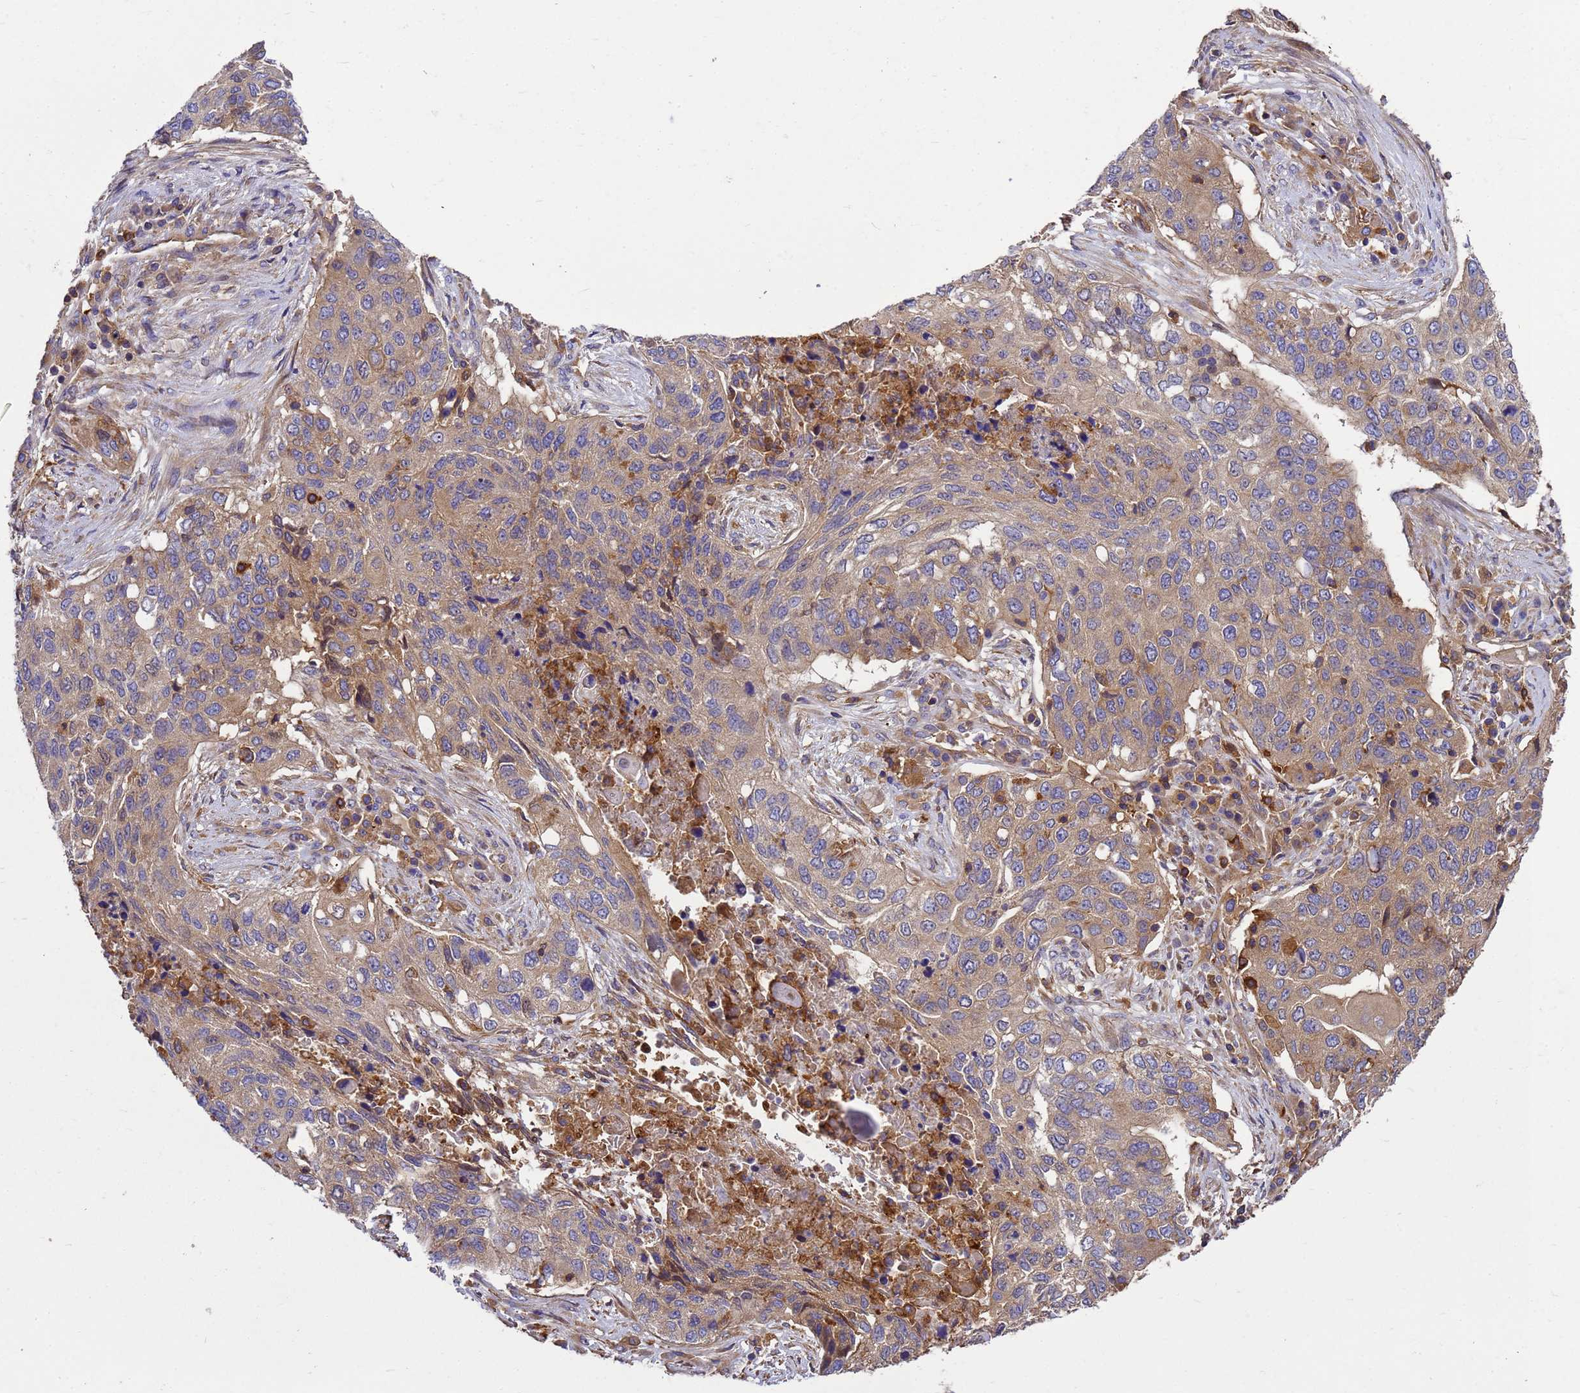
{"staining": {"intensity": "weak", "quantity": ">75%", "location": "cytoplasmic/membranous"}, "tissue": "lung cancer", "cell_type": "Tumor cells", "image_type": "cancer", "snomed": [{"axis": "morphology", "description": "Squamous cell carcinoma, NOS"}, {"axis": "topography", "description": "Lung"}], "caption": "About >75% of tumor cells in lung cancer exhibit weak cytoplasmic/membranous protein staining as visualized by brown immunohistochemical staining.", "gene": "ZNF235", "patient": {"sex": "female", "age": 63}}